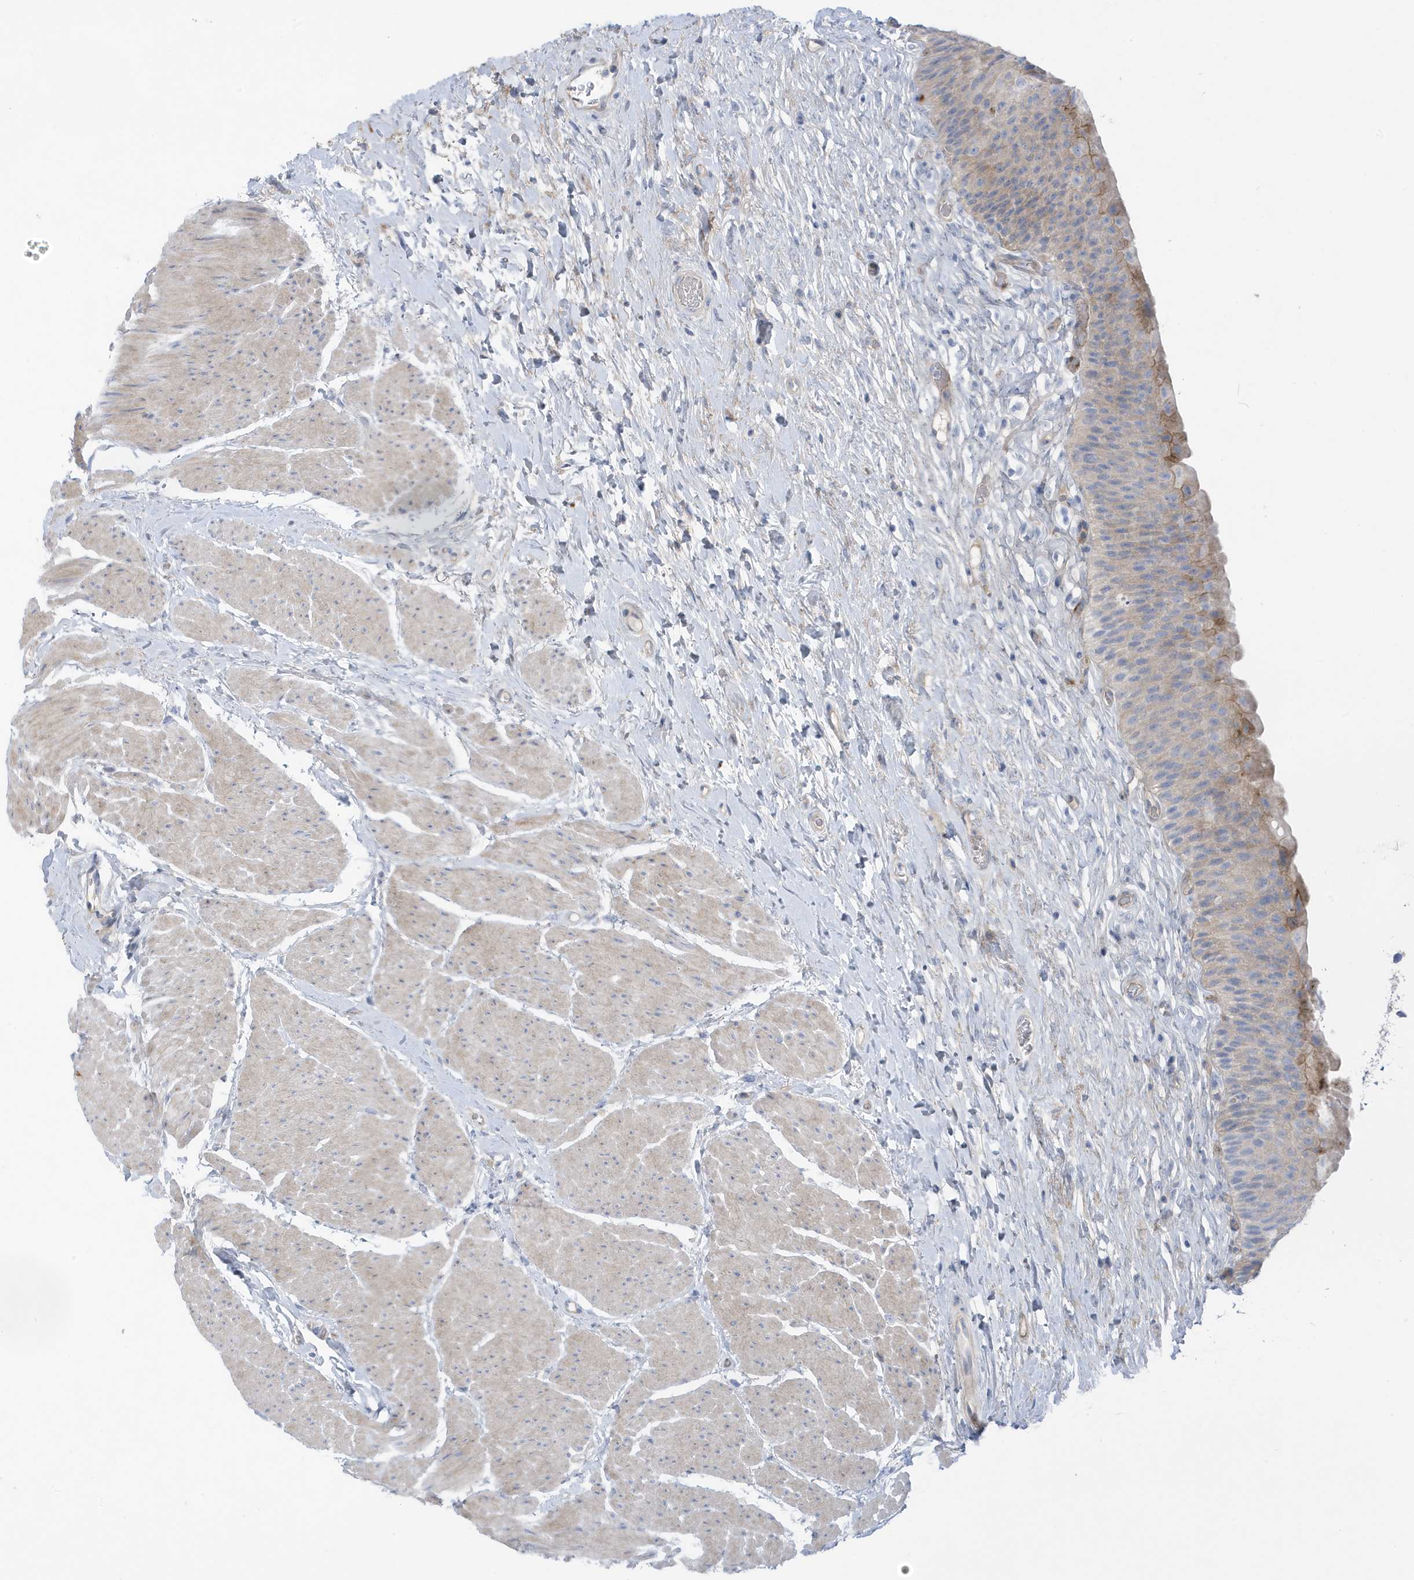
{"staining": {"intensity": "moderate", "quantity": "<25%", "location": "cytoplasmic/membranous"}, "tissue": "urinary bladder", "cell_type": "Urothelial cells", "image_type": "normal", "snomed": [{"axis": "morphology", "description": "Normal tissue, NOS"}, {"axis": "topography", "description": "Urinary bladder"}], "caption": "Immunohistochemistry (DAB) staining of benign urinary bladder reveals moderate cytoplasmic/membranous protein expression in approximately <25% of urothelial cells.", "gene": "ATP13A5", "patient": {"sex": "male", "age": 74}}